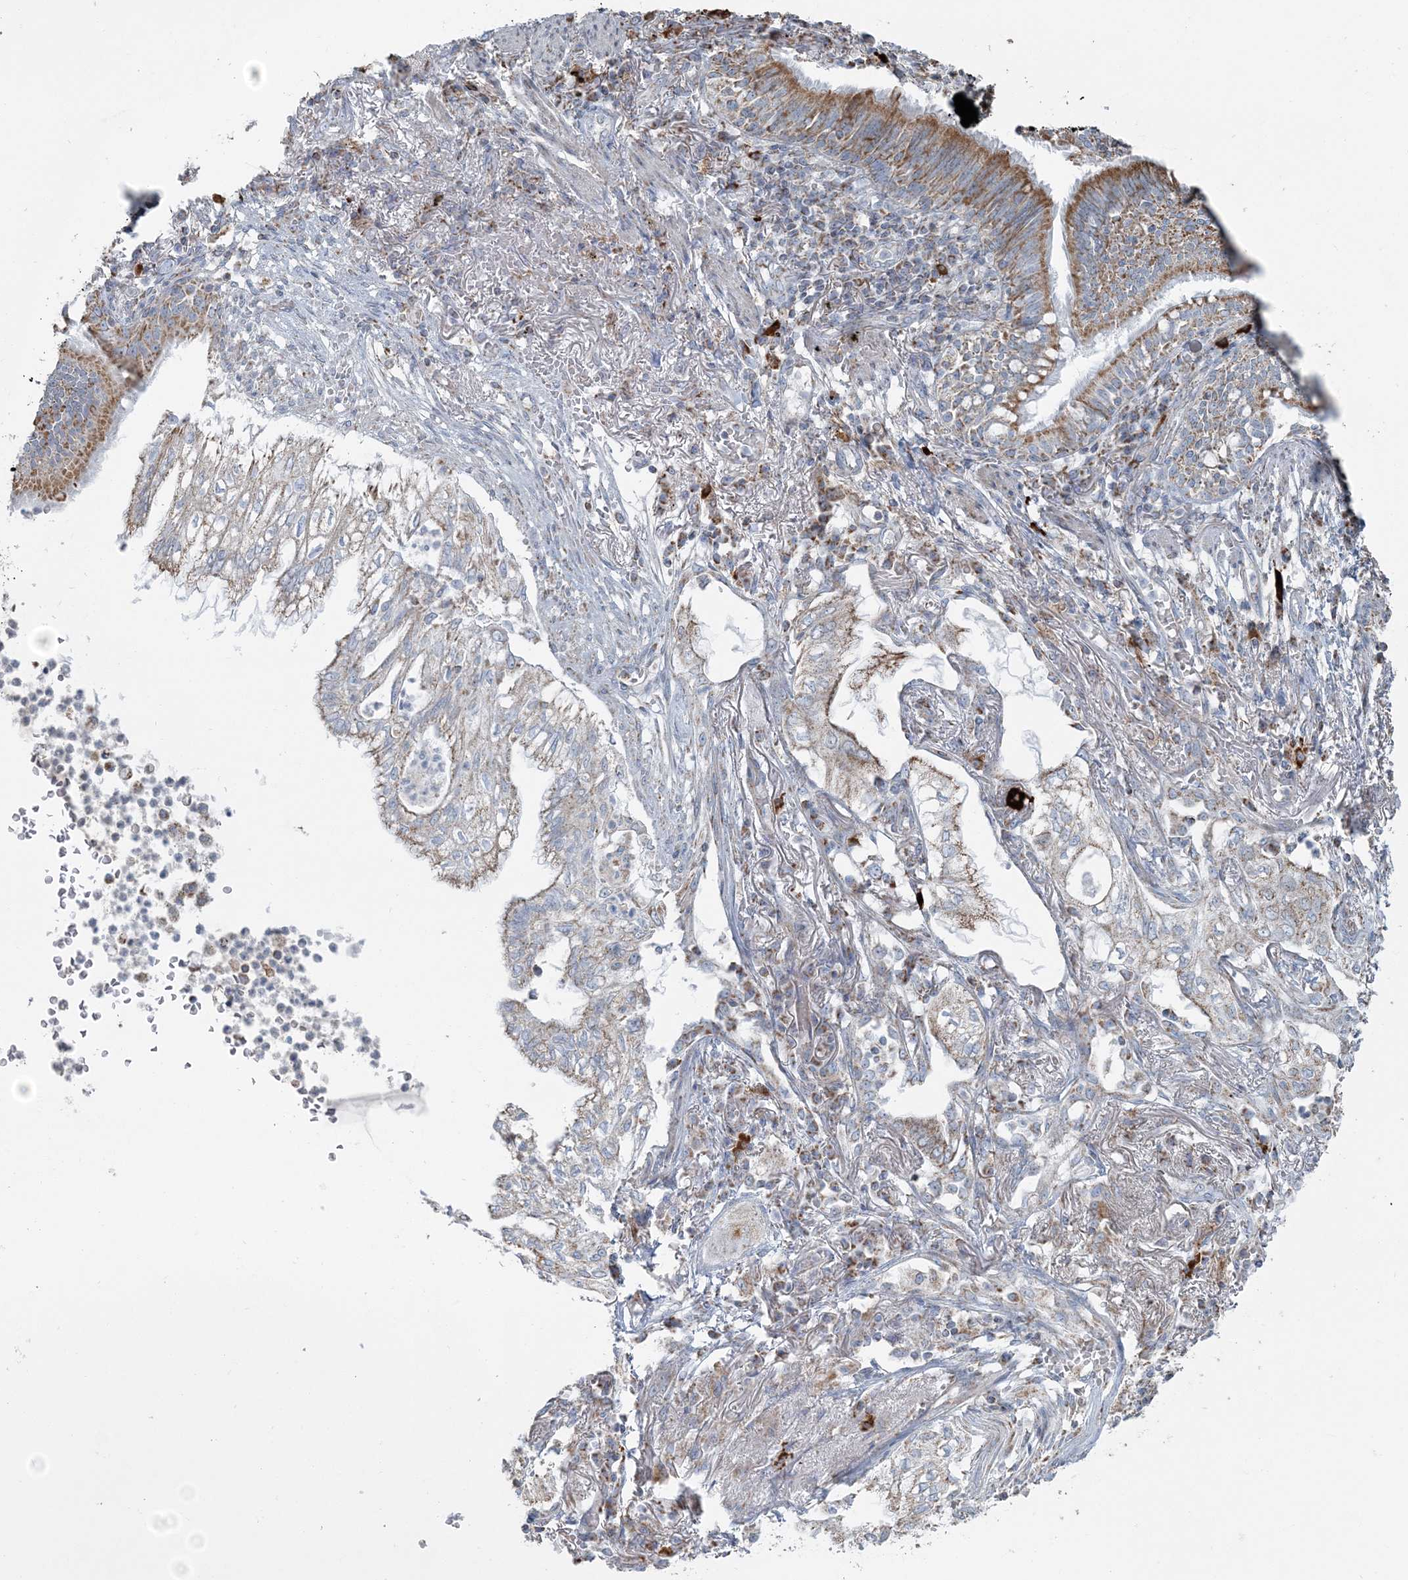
{"staining": {"intensity": "weak", "quantity": "25%-75%", "location": "cytoplasmic/membranous"}, "tissue": "lung cancer", "cell_type": "Tumor cells", "image_type": "cancer", "snomed": [{"axis": "morphology", "description": "Adenocarcinoma, NOS"}, {"axis": "topography", "description": "Lung"}], "caption": "IHC of human lung adenocarcinoma reveals low levels of weak cytoplasmic/membranous positivity in approximately 25%-75% of tumor cells.", "gene": "SLC22A16", "patient": {"sex": "female", "age": 70}}